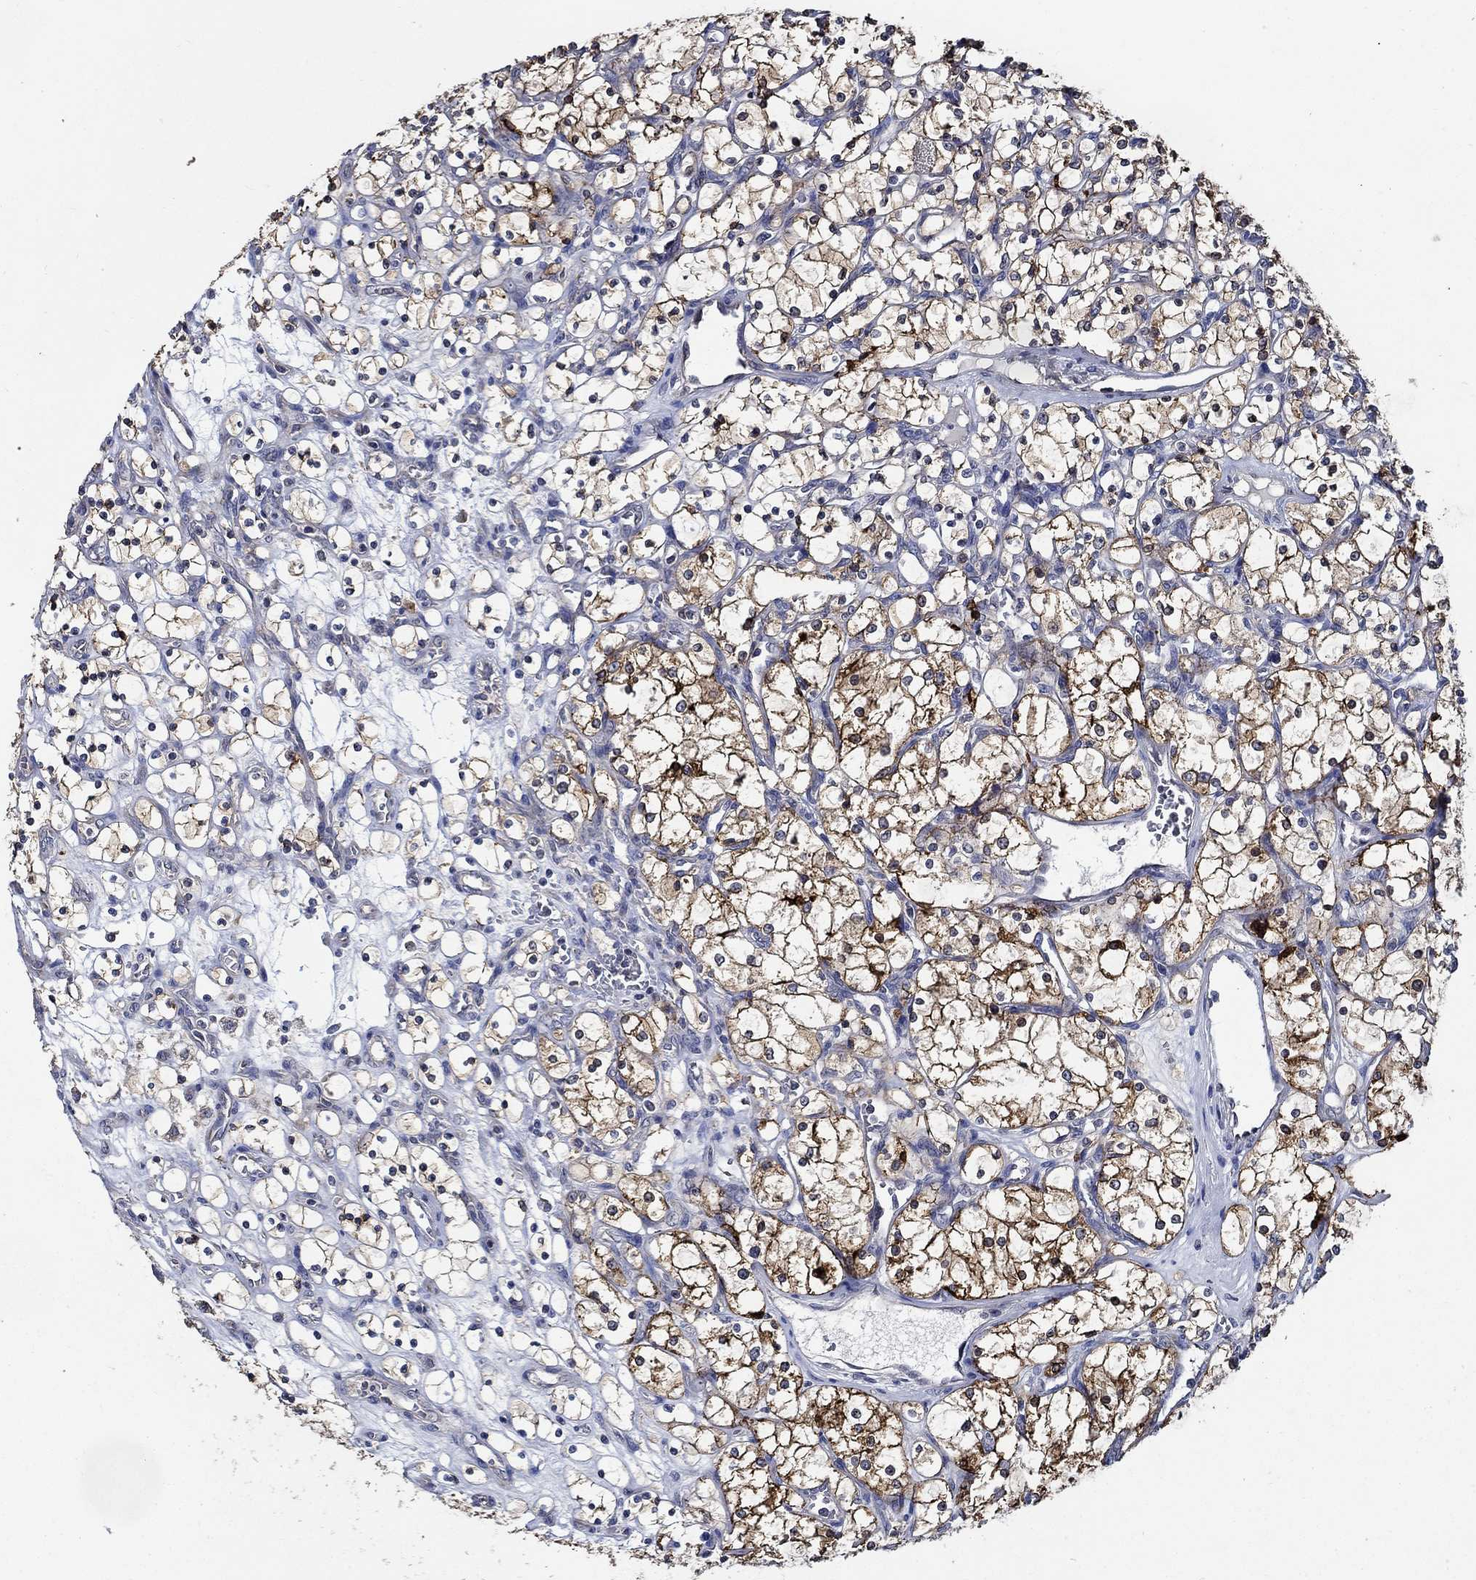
{"staining": {"intensity": "strong", "quantity": "25%-75%", "location": "cytoplasmic/membranous"}, "tissue": "renal cancer", "cell_type": "Tumor cells", "image_type": "cancer", "snomed": [{"axis": "morphology", "description": "Adenocarcinoma, NOS"}, {"axis": "topography", "description": "Kidney"}], "caption": "Immunohistochemistry (IHC) image of human adenocarcinoma (renal) stained for a protein (brown), which demonstrates high levels of strong cytoplasmic/membranous positivity in about 25%-75% of tumor cells.", "gene": "WDR53", "patient": {"sex": "female", "age": 69}}